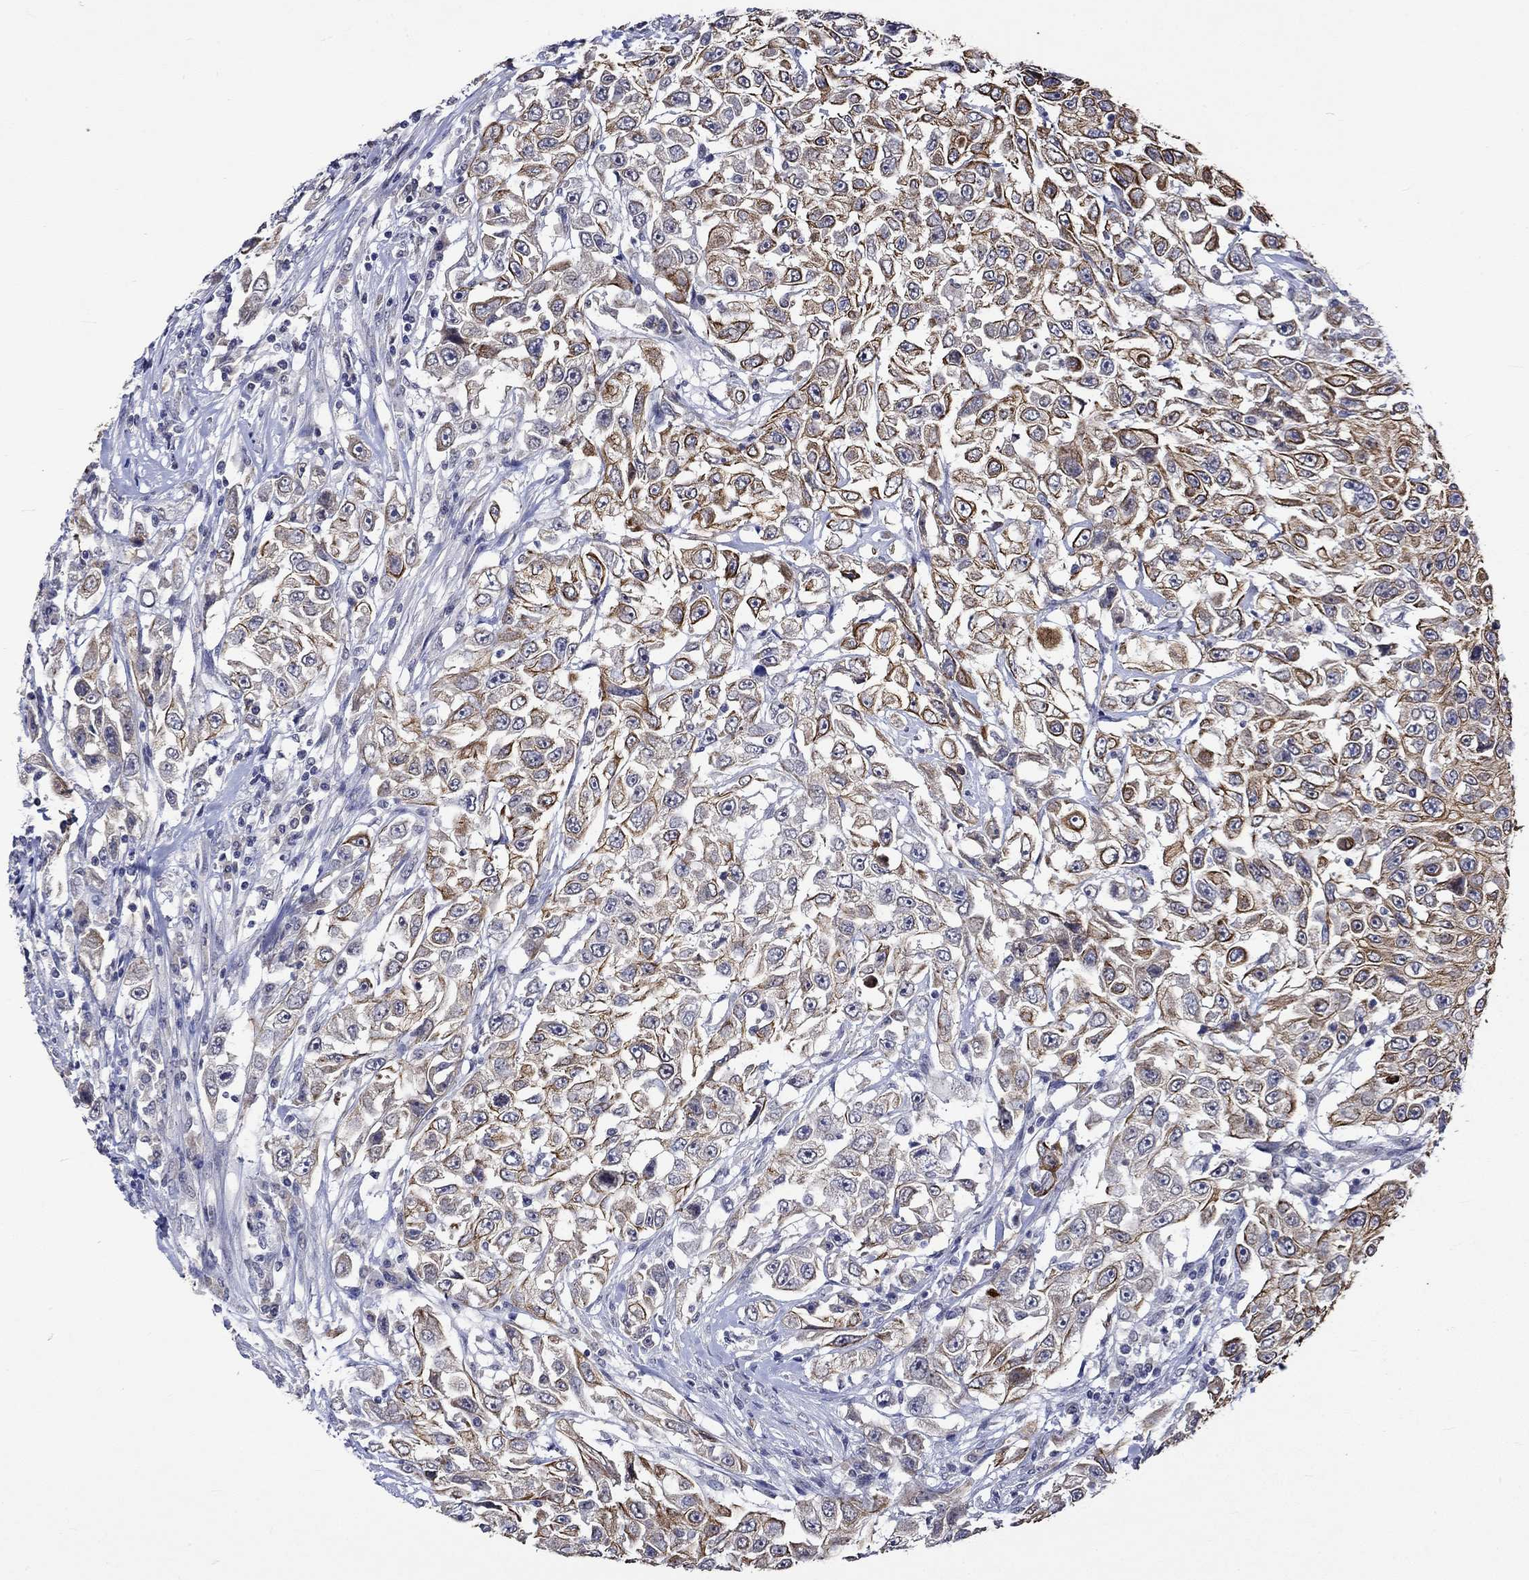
{"staining": {"intensity": "strong", "quantity": ">75%", "location": "cytoplasmic/membranous"}, "tissue": "urothelial cancer", "cell_type": "Tumor cells", "image_type": "cancer", "snomed": [{"axis": "morphology", "description": "Urothelial carcinoma, High grade"}, {"axis": "topography", "description": "Urinary bladder"}], "caption": "A brown stain shows strong cytoplasmic/membranous expression of a protein in high-grade urothelial carcinoma tumor cells.", "gene": "DDX3Y", "patient": {"sex": "female", "age": 56}}